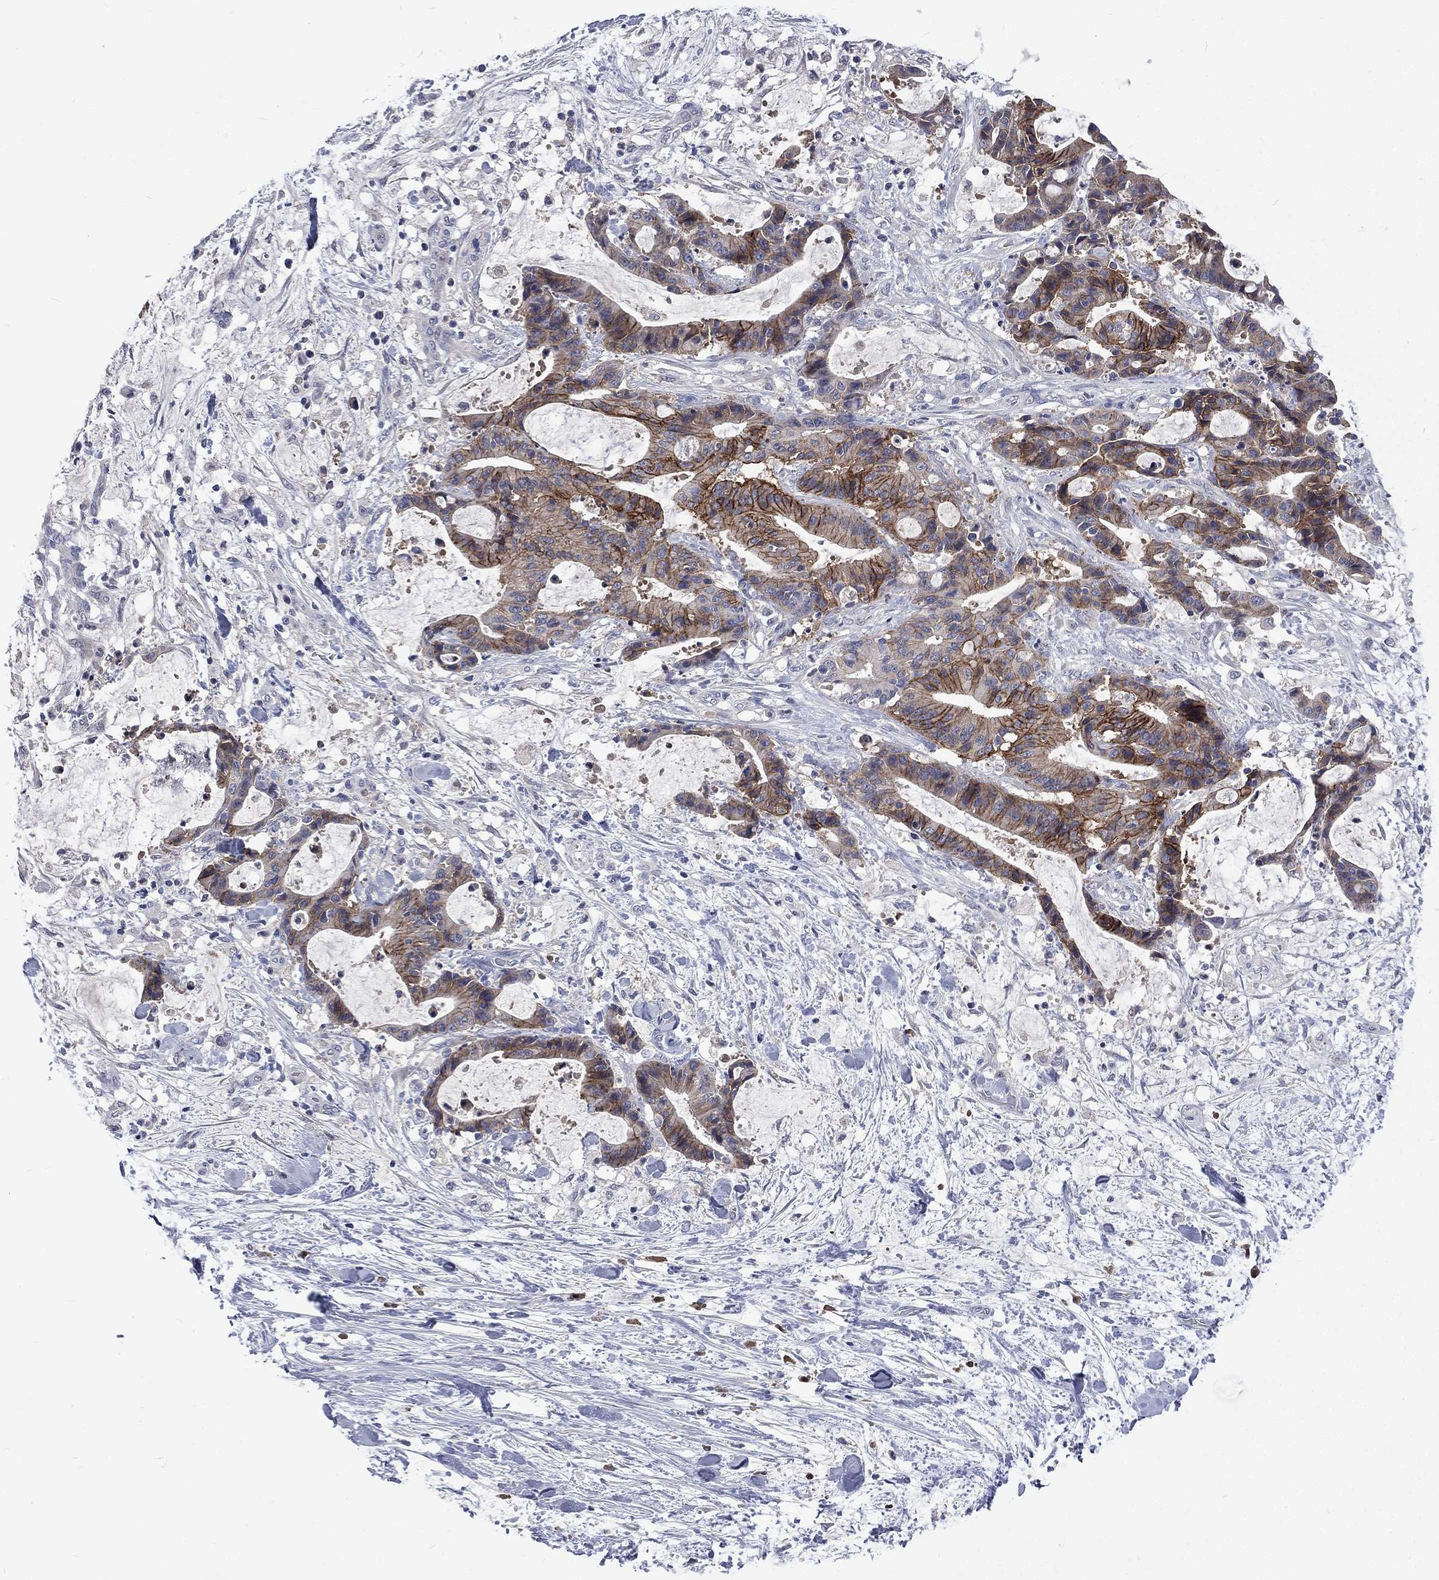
{"staining": {"intensity": "strong", "quantity": "25%-75%", "location": "cytoplasmic/membranous"}, "tissue": "liver cancer", "cell_type": "Tumor cells", "image_type": "cancer", "snomed": [{"axis": "morphology", "description": "Cholangiocarcinoma"}, {"axis": "topography", "description": "Liver"}], "caption": "Tumor cells reveal high levels of strong cytoplasmic/membranous staining in approximately 25%-75% of cells in human cholangiocarcinoma (liver).", "gene": "CA12", "patient": {"sex": "female", "age": 73}}